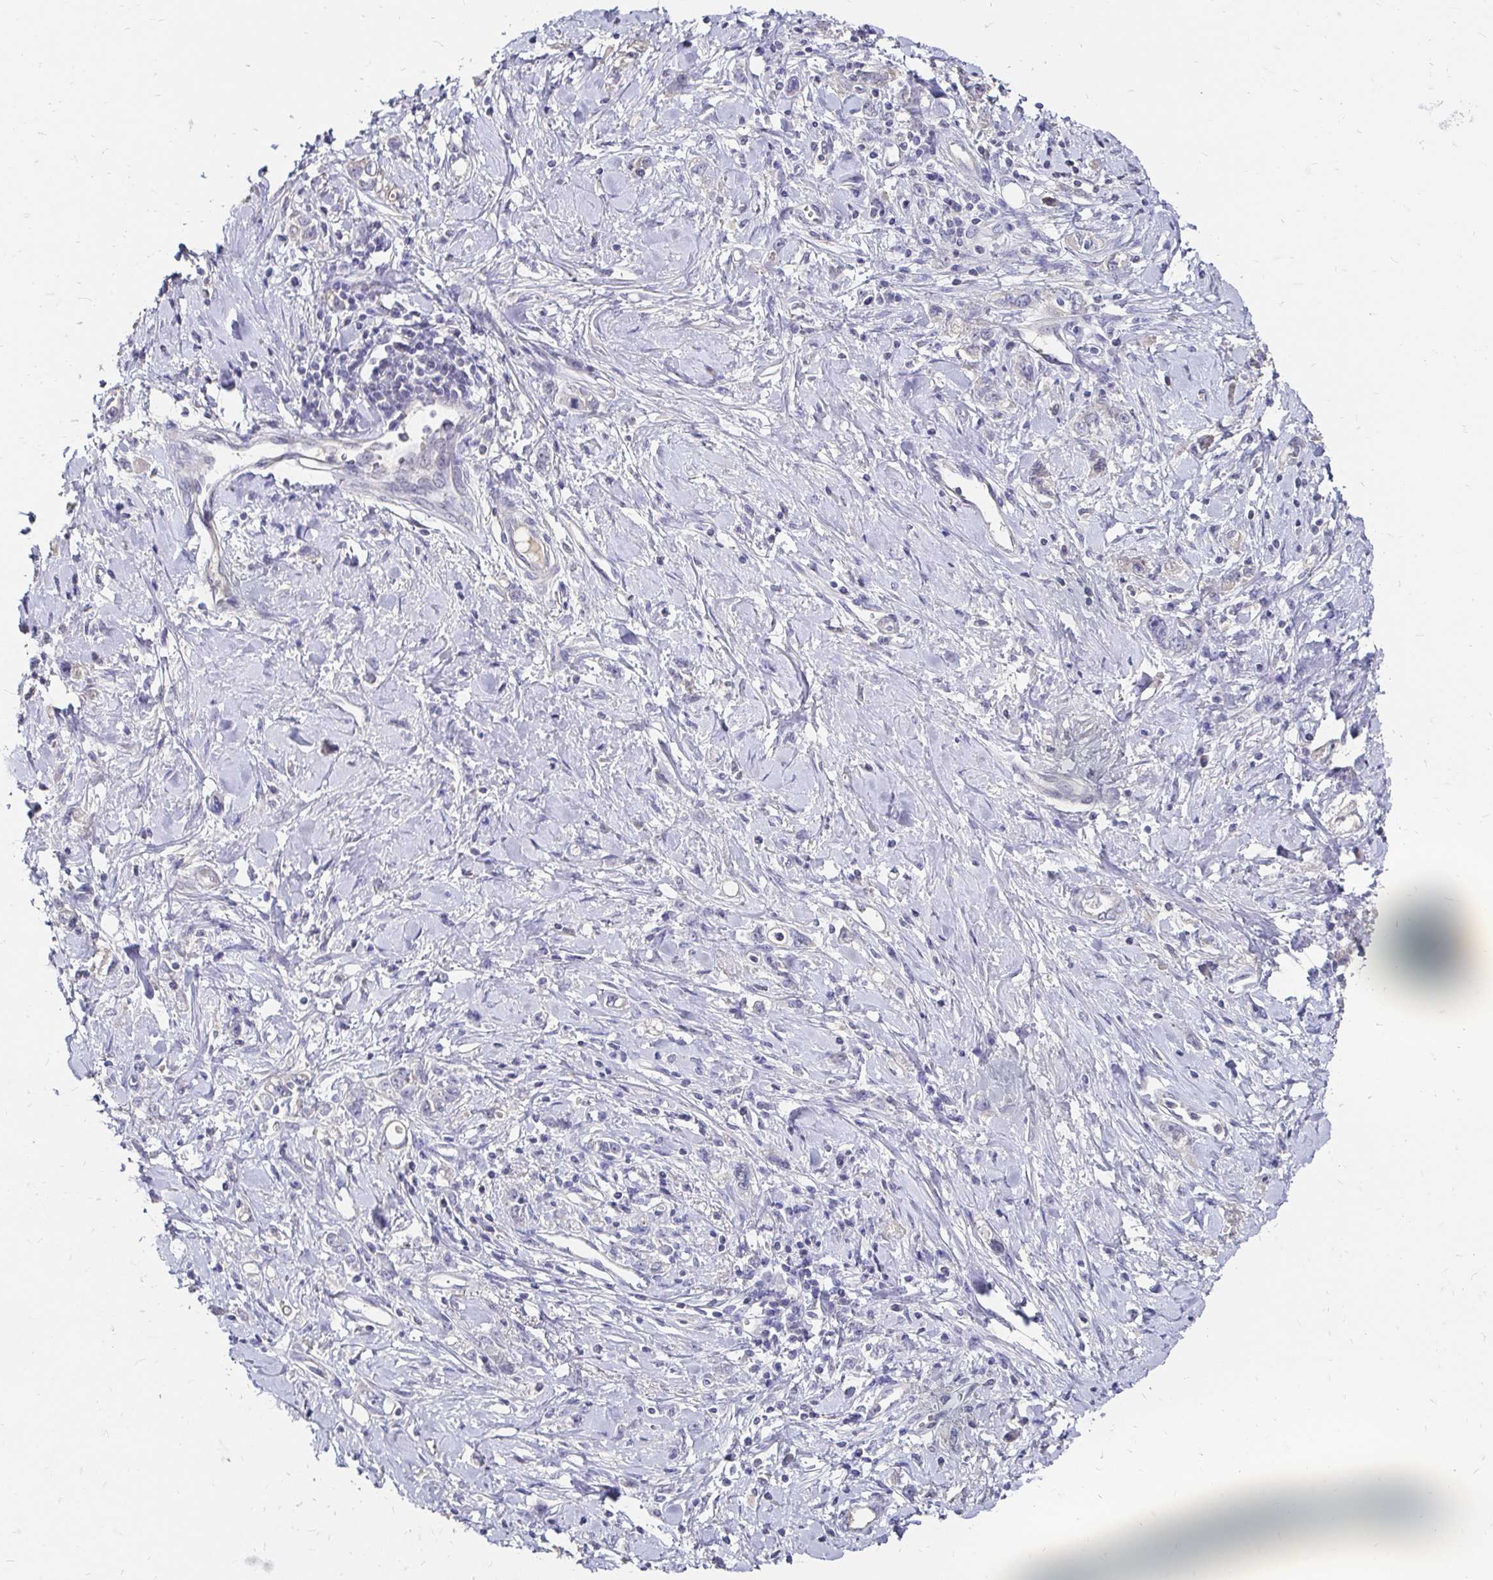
{"staining": {"intensity": "negative", "quantity": "none", "location": "none"}, "tissue": "stomach cancer", "cell_type": "Tumor cells", "image_type": "cancer", "snomed": [{"axis": "morphology", "description": "Adenocarcinoma, NOS"}, {"axis": "topography", "description": "Stomach"}], "caption": "The immunohistochemistry photomicrograph has no significant expression in tumor cells of stomach cancer tissue.", "gene": "SCG3", "patient": {"sex": "female", "age": 76}}